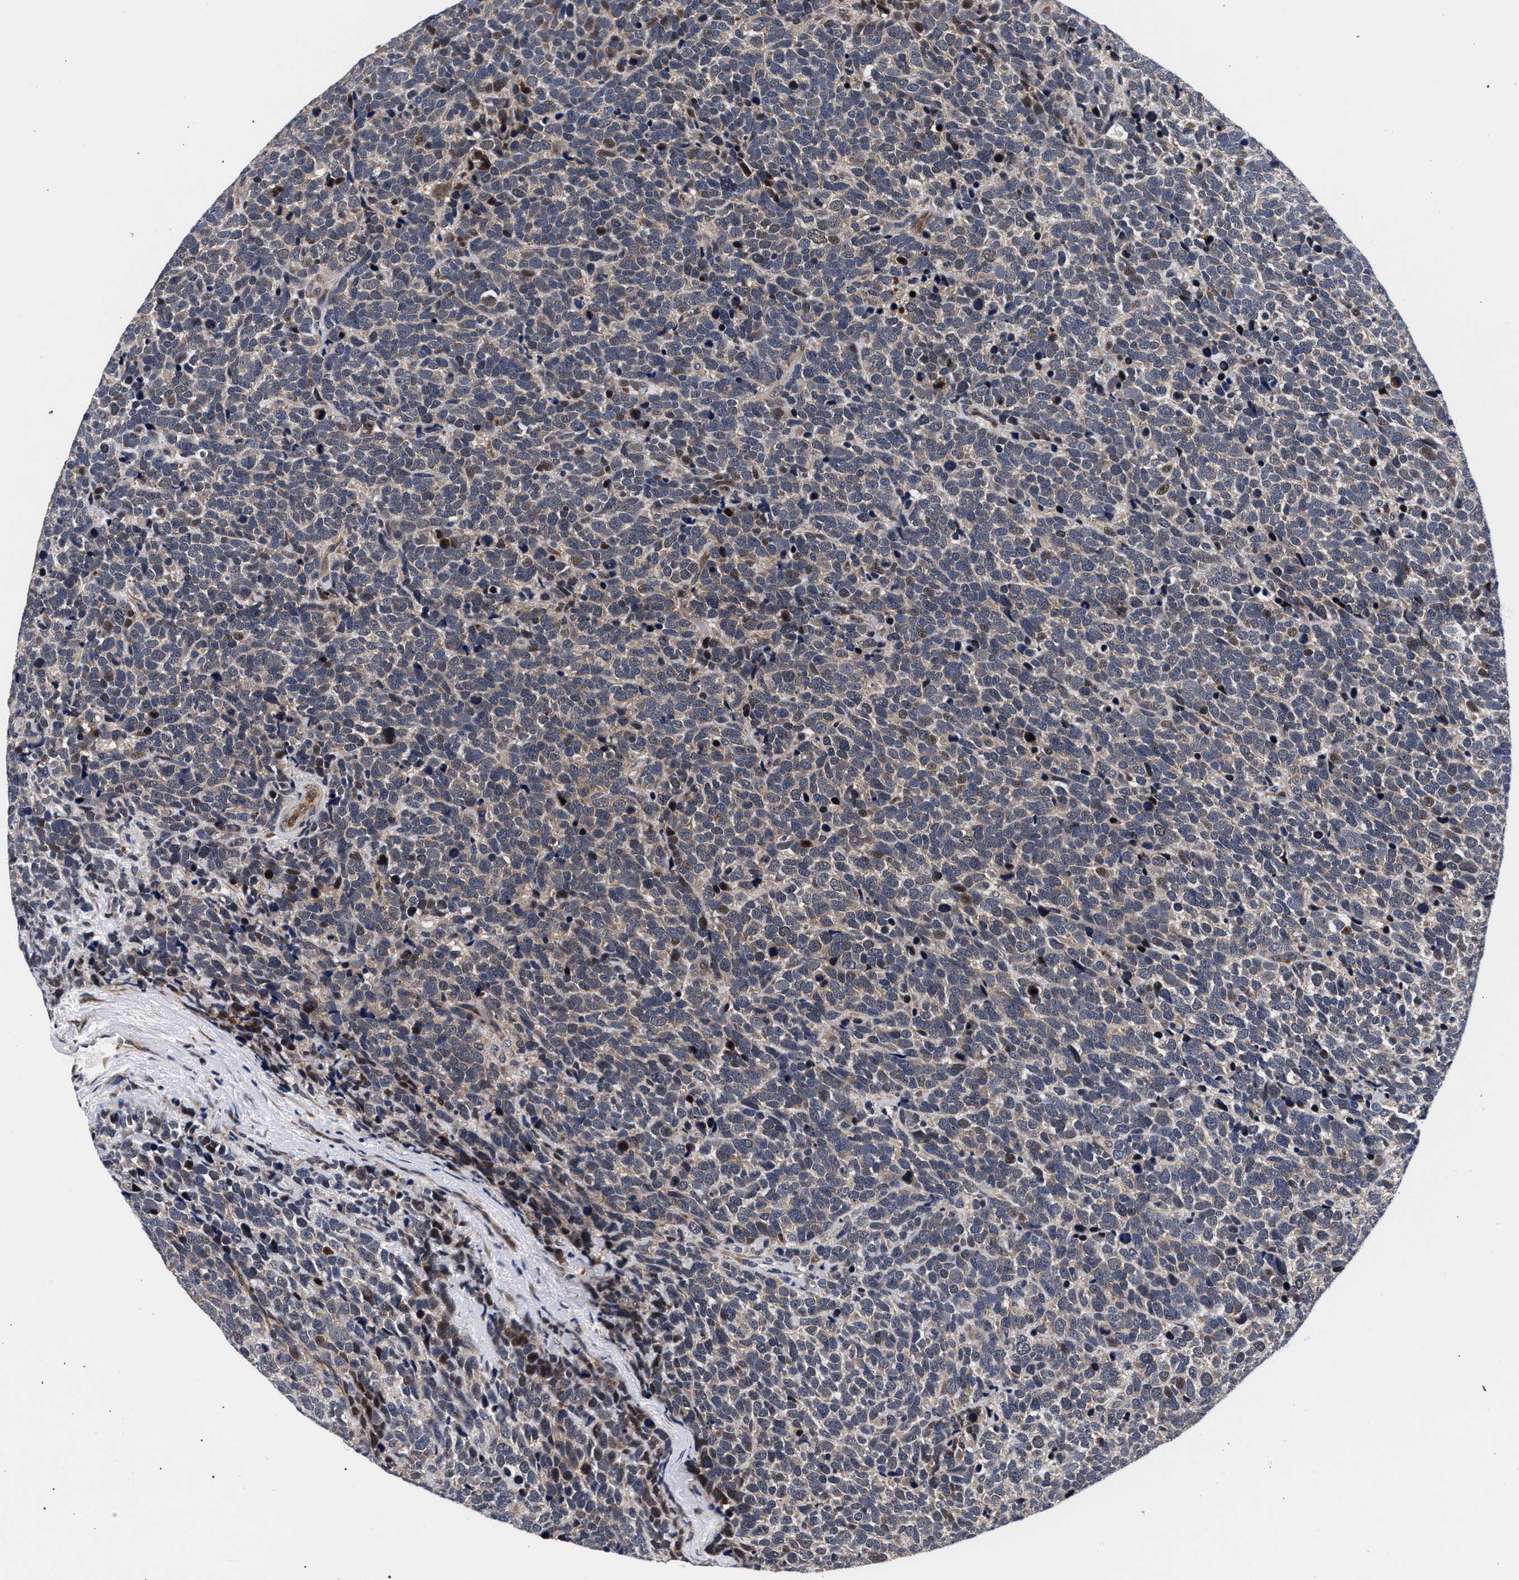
{"staining": {"intensity": "weak", "quantity": "<25%", "location": "cytoplasmic/membranous,nuclear"}, "tissue": "urothelial cancer", "cell_type": "Tumor cells", "image_type": "cancer", "snomed": [{"axis": "morphology", "description": "Urothelial carcinoma, High grade"}, {"axis": "topography", "description": "Urinary bladder"}], "caption": "Photomicrograph shows no significant protein expression in tumor cells of high-grade urothelial carcinoma.", "gene": "ZNF462", "patient": {"sex": "female", "age": 82}}